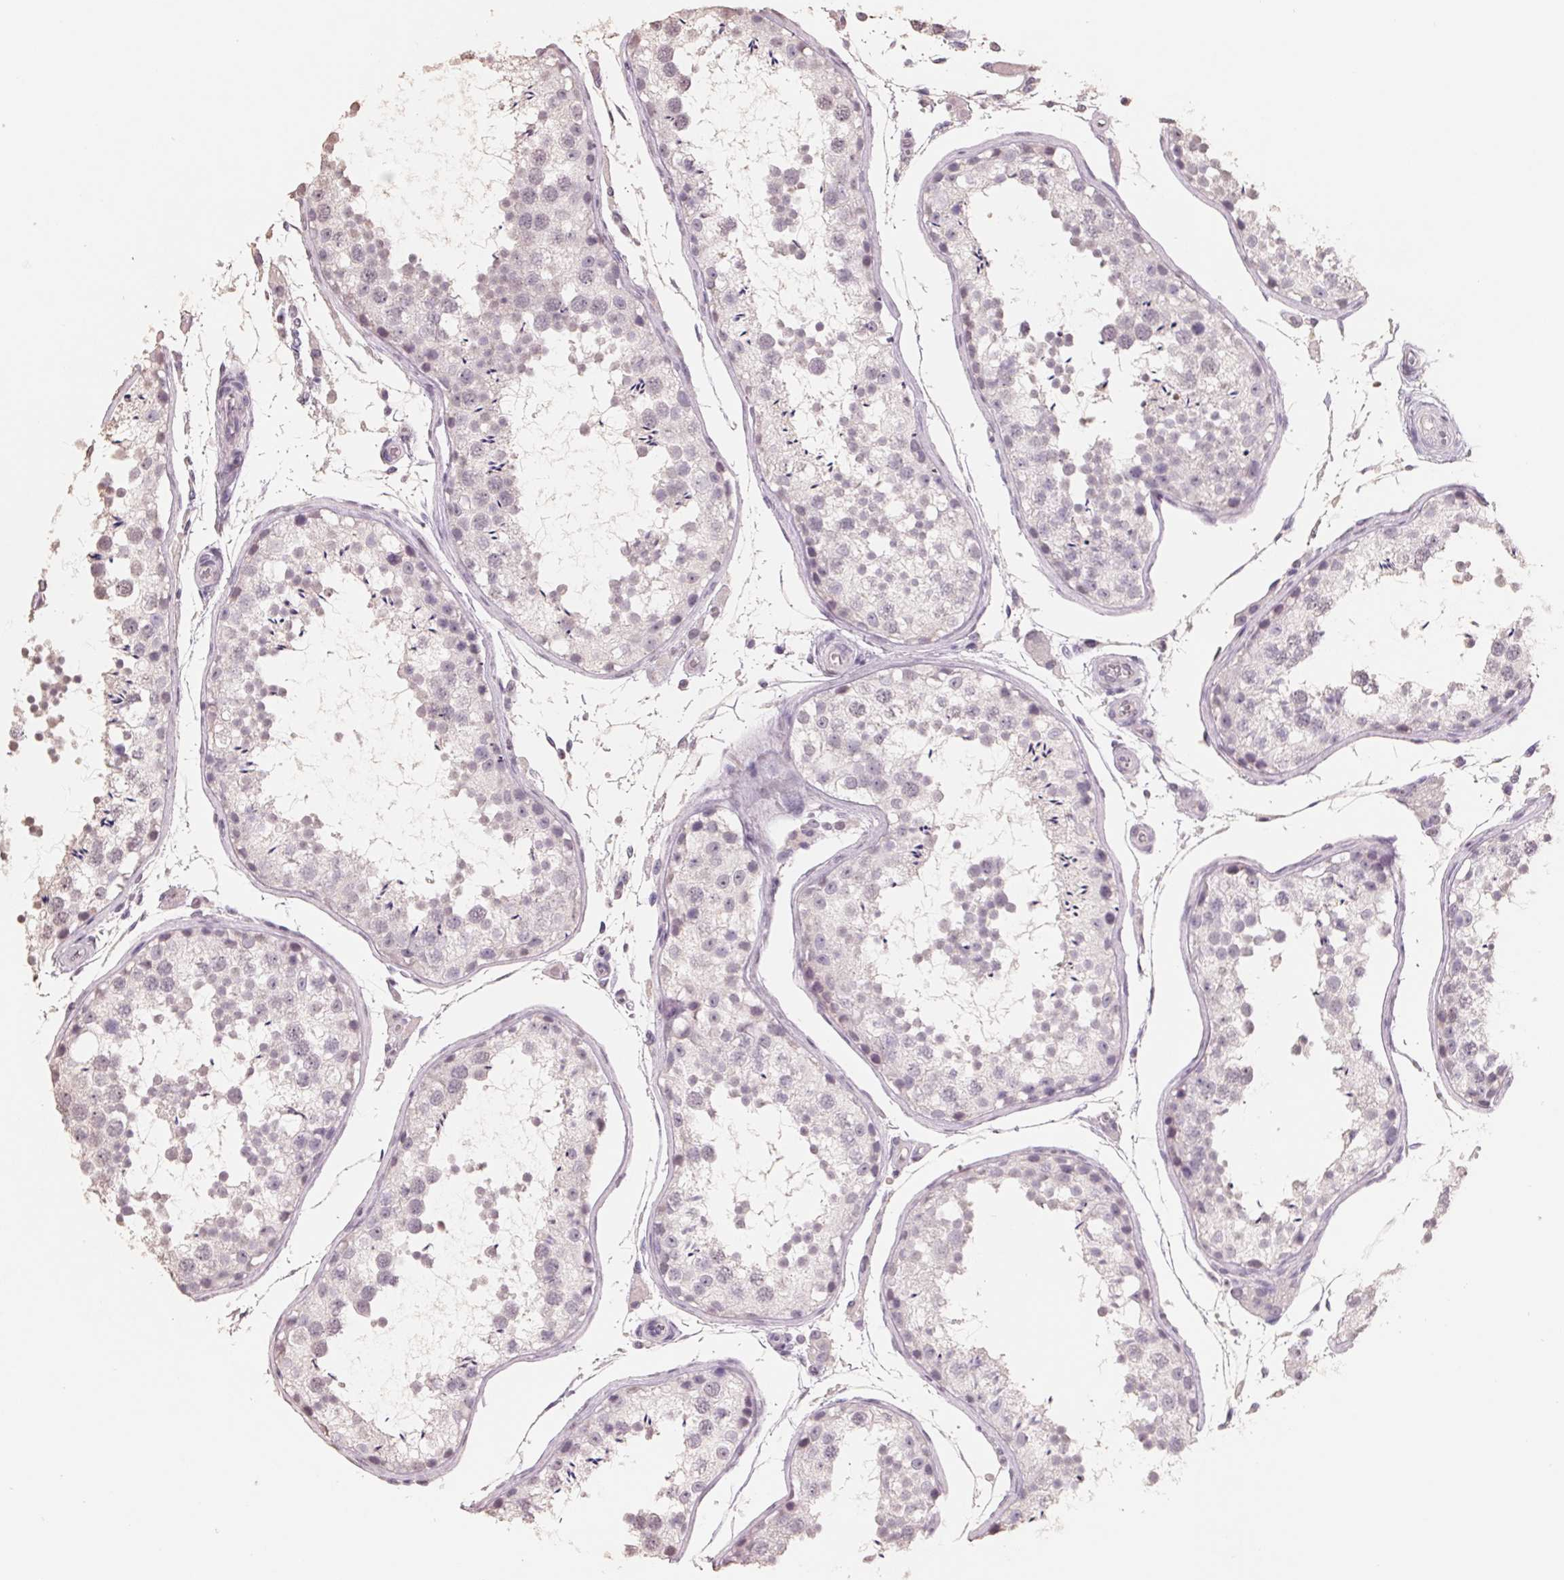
{"staining": {"intensity": "weak", "quantity": "<25%", "location": "nuclear"}, "tissue": "testis", "cell_type": "Cells in seminiferous ducts", "image_type": "normal", "snomed": [{"axis": "morphology", "description": "Normal tissue, NOS"}, {"axis": "topography", "description": "Testis"}], "caption": "The image reveals no significant positivity in cells in seminiferous ducts of testis.", "gene": "FTCD", "patient": {"sex": "male", "age": 29}}